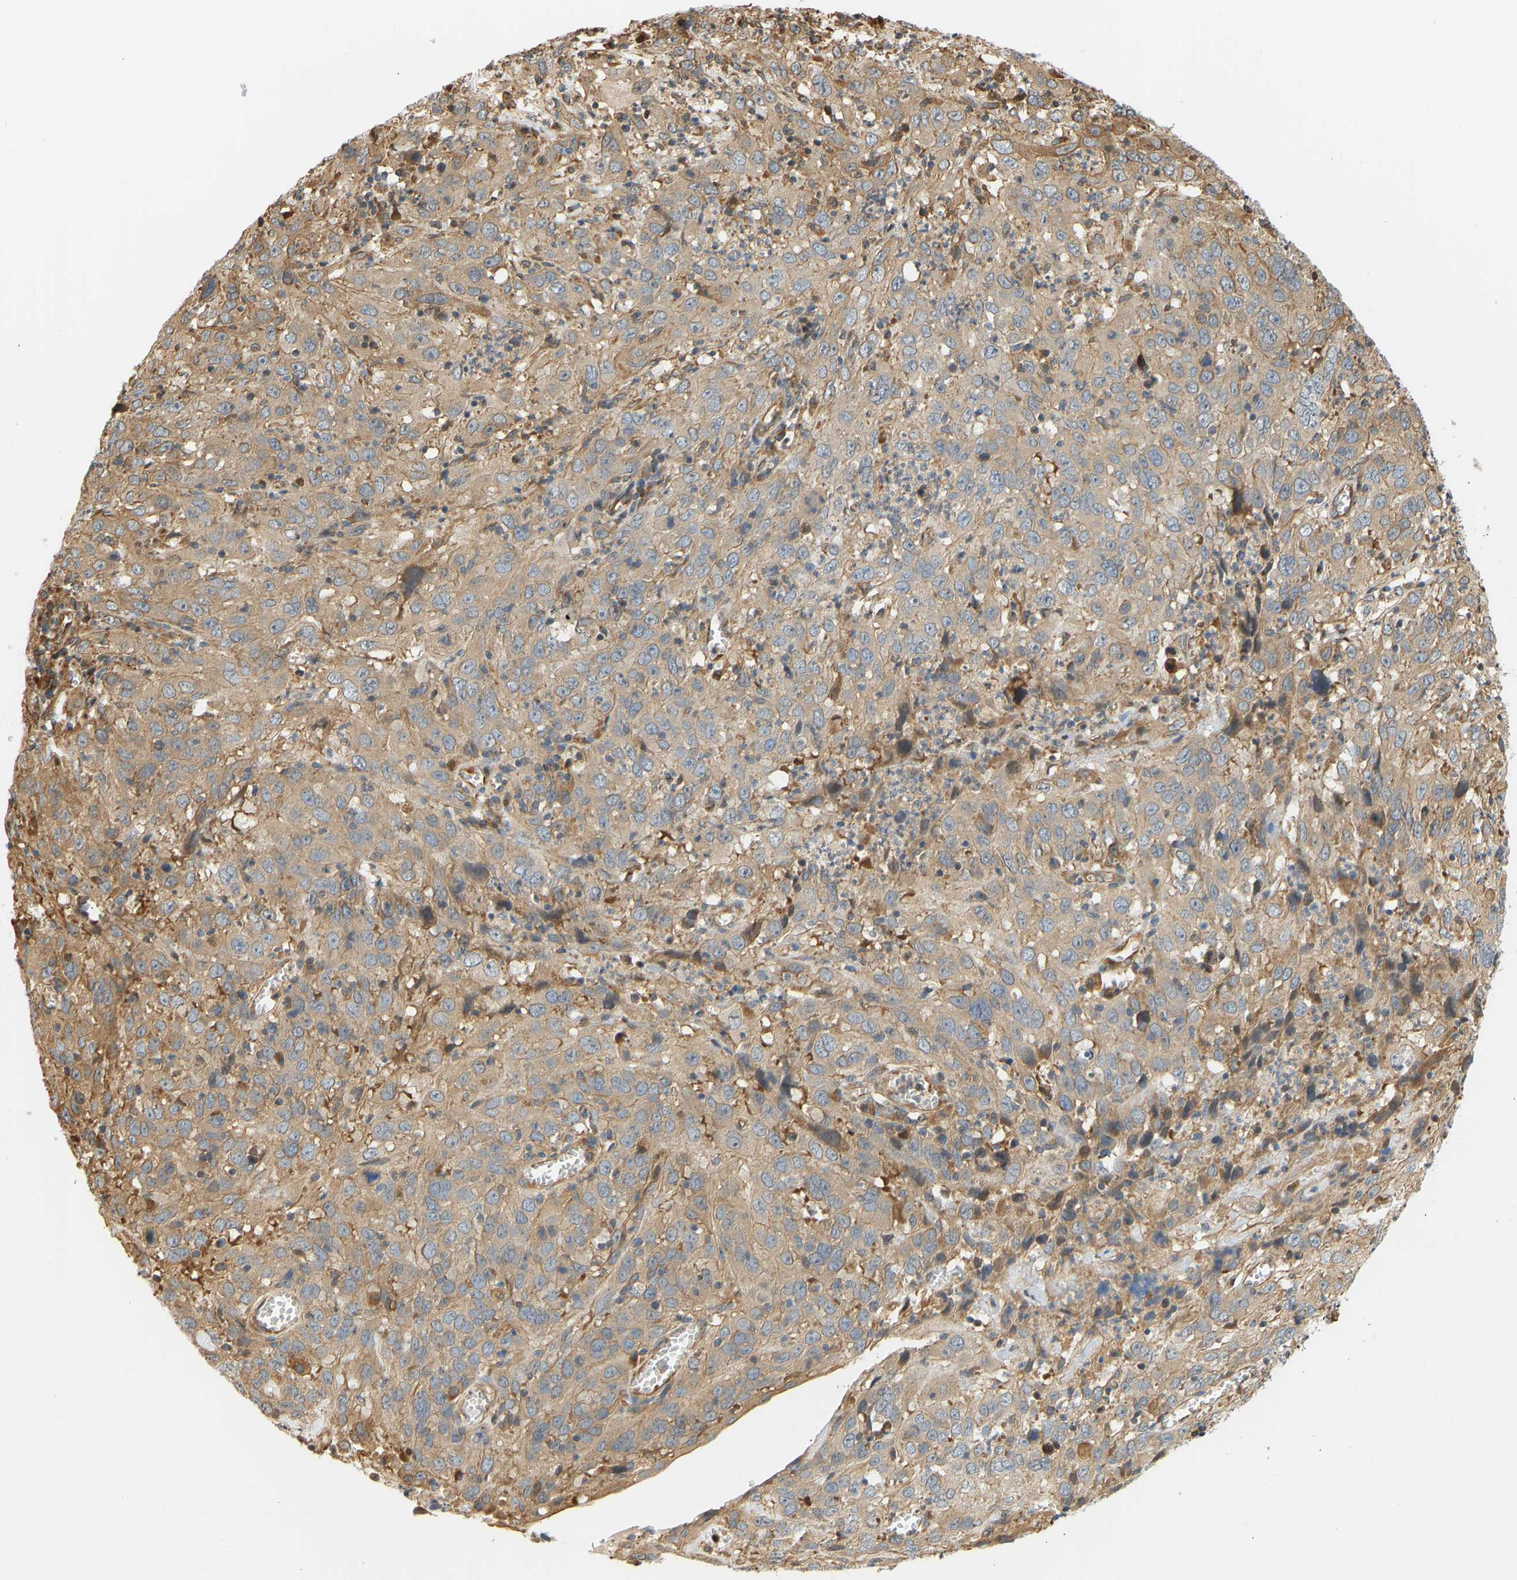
{"staining": {"intensity": "weak", "quantity": "25%-75%", "location": "cytoplasmic/membranous"}, "tissue": "cervical cancer", "cell_type": "Tumor cells", "image_type": "cancer", "snomed": [{"axis": "morphology", "description": "Squamous cell carcinoma, NOS"}, {"axis": "topography", "description": "Cervix"}], "caption": "Cervical squamous cell carcinoma stained for a protein exhibits weak cytoplasmic/membranous positivity in tumor cells. (DAB = brown stain, brightfield microscopy at high magnification).", "gene": "CEP57", "patient": {"sex": "female", "age": 32}}